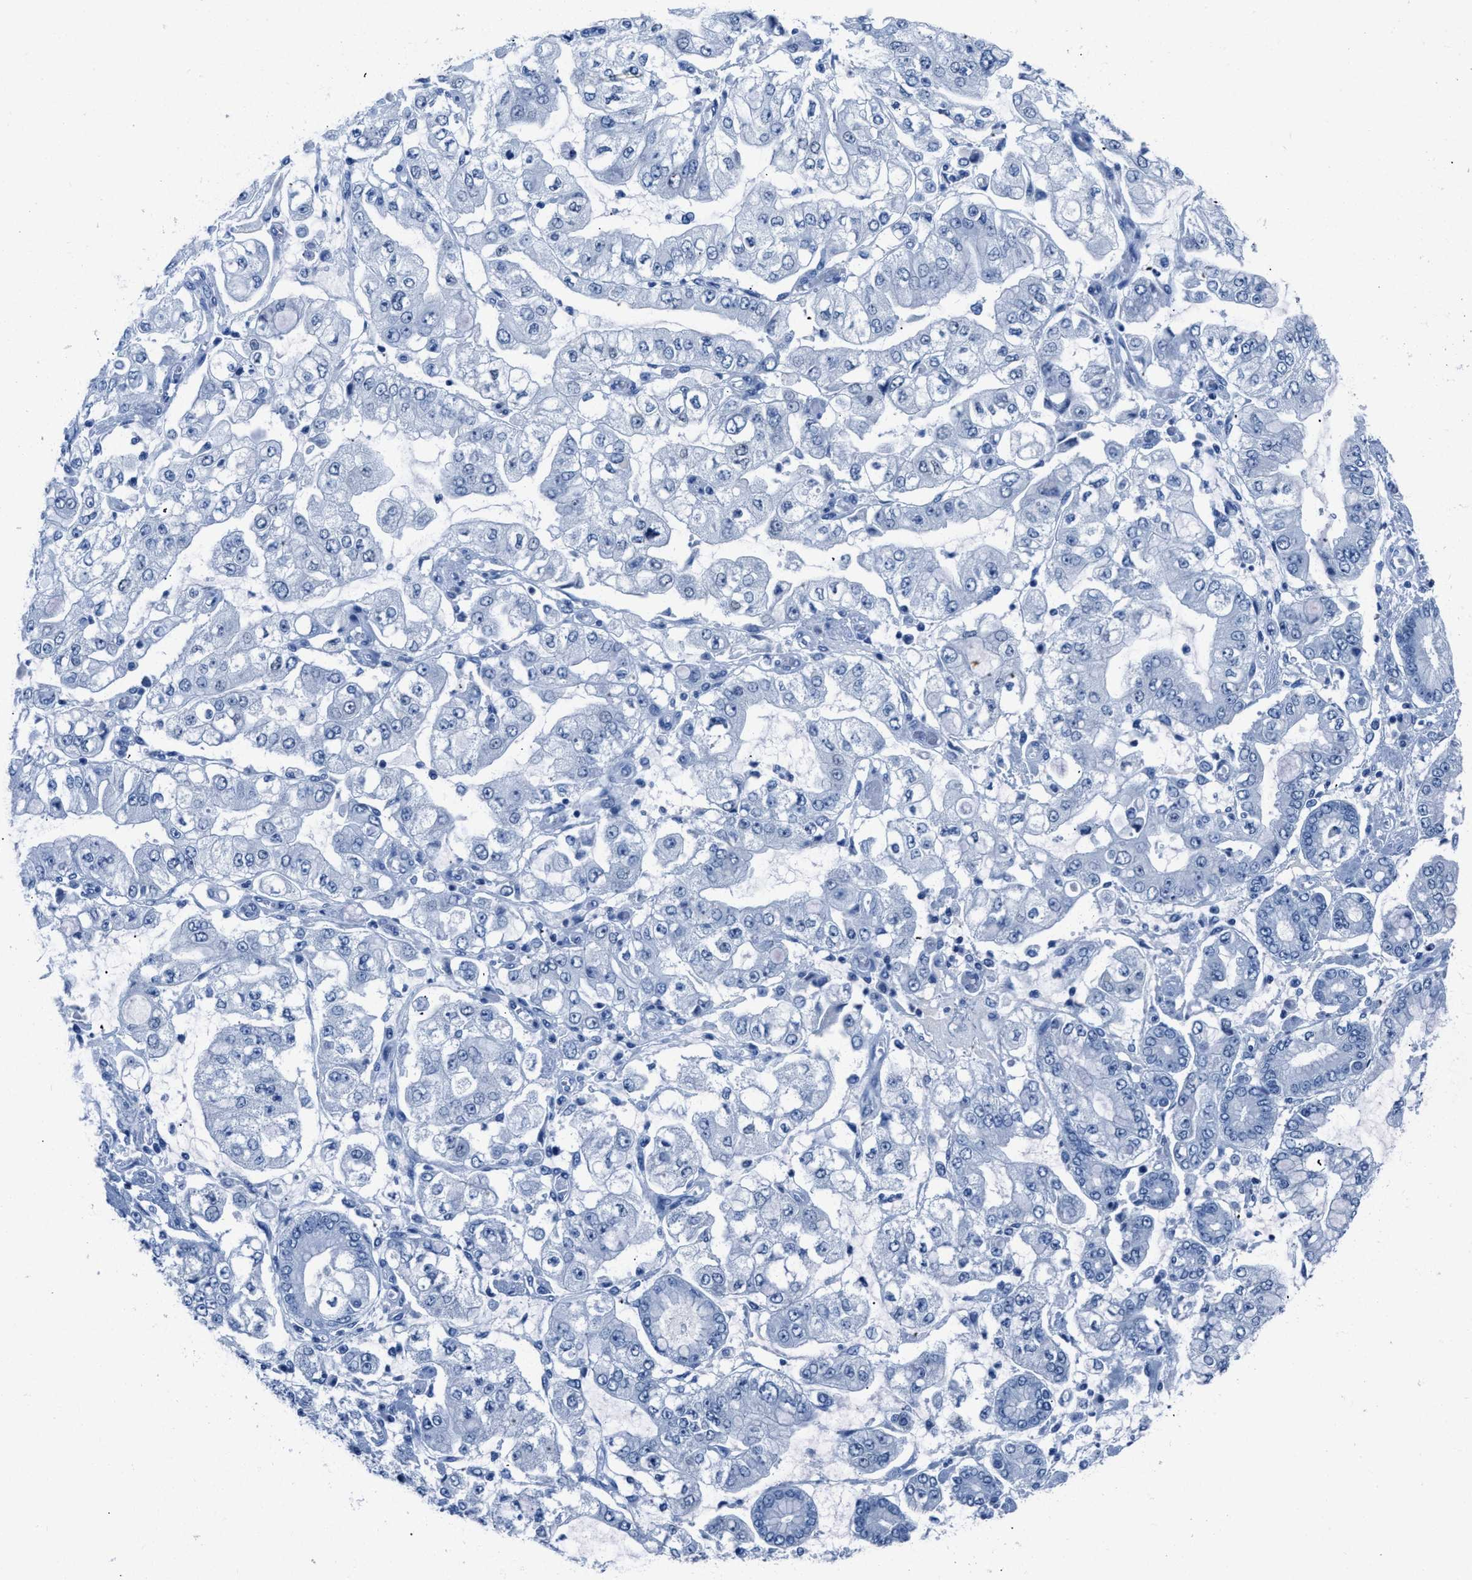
{"staining": {"intensity": "negative", "quantity": "none", "location": "none"}, "tissue": "stomach cancer", "cell_type": "Tumor cells", "image_type": "cancer", "snomed": [{"axis": "morphology", "description": "Adenocarcinoma, NOS"}, {"axis": "topography", "description": "Stomach"}], "caption": "A photomicrograph of human stomach cancer (adenocarcinoma) is negative for staining in tumor cells.", "gene": "NFATC2", "patient": {"sex": "male", "age": 76}}